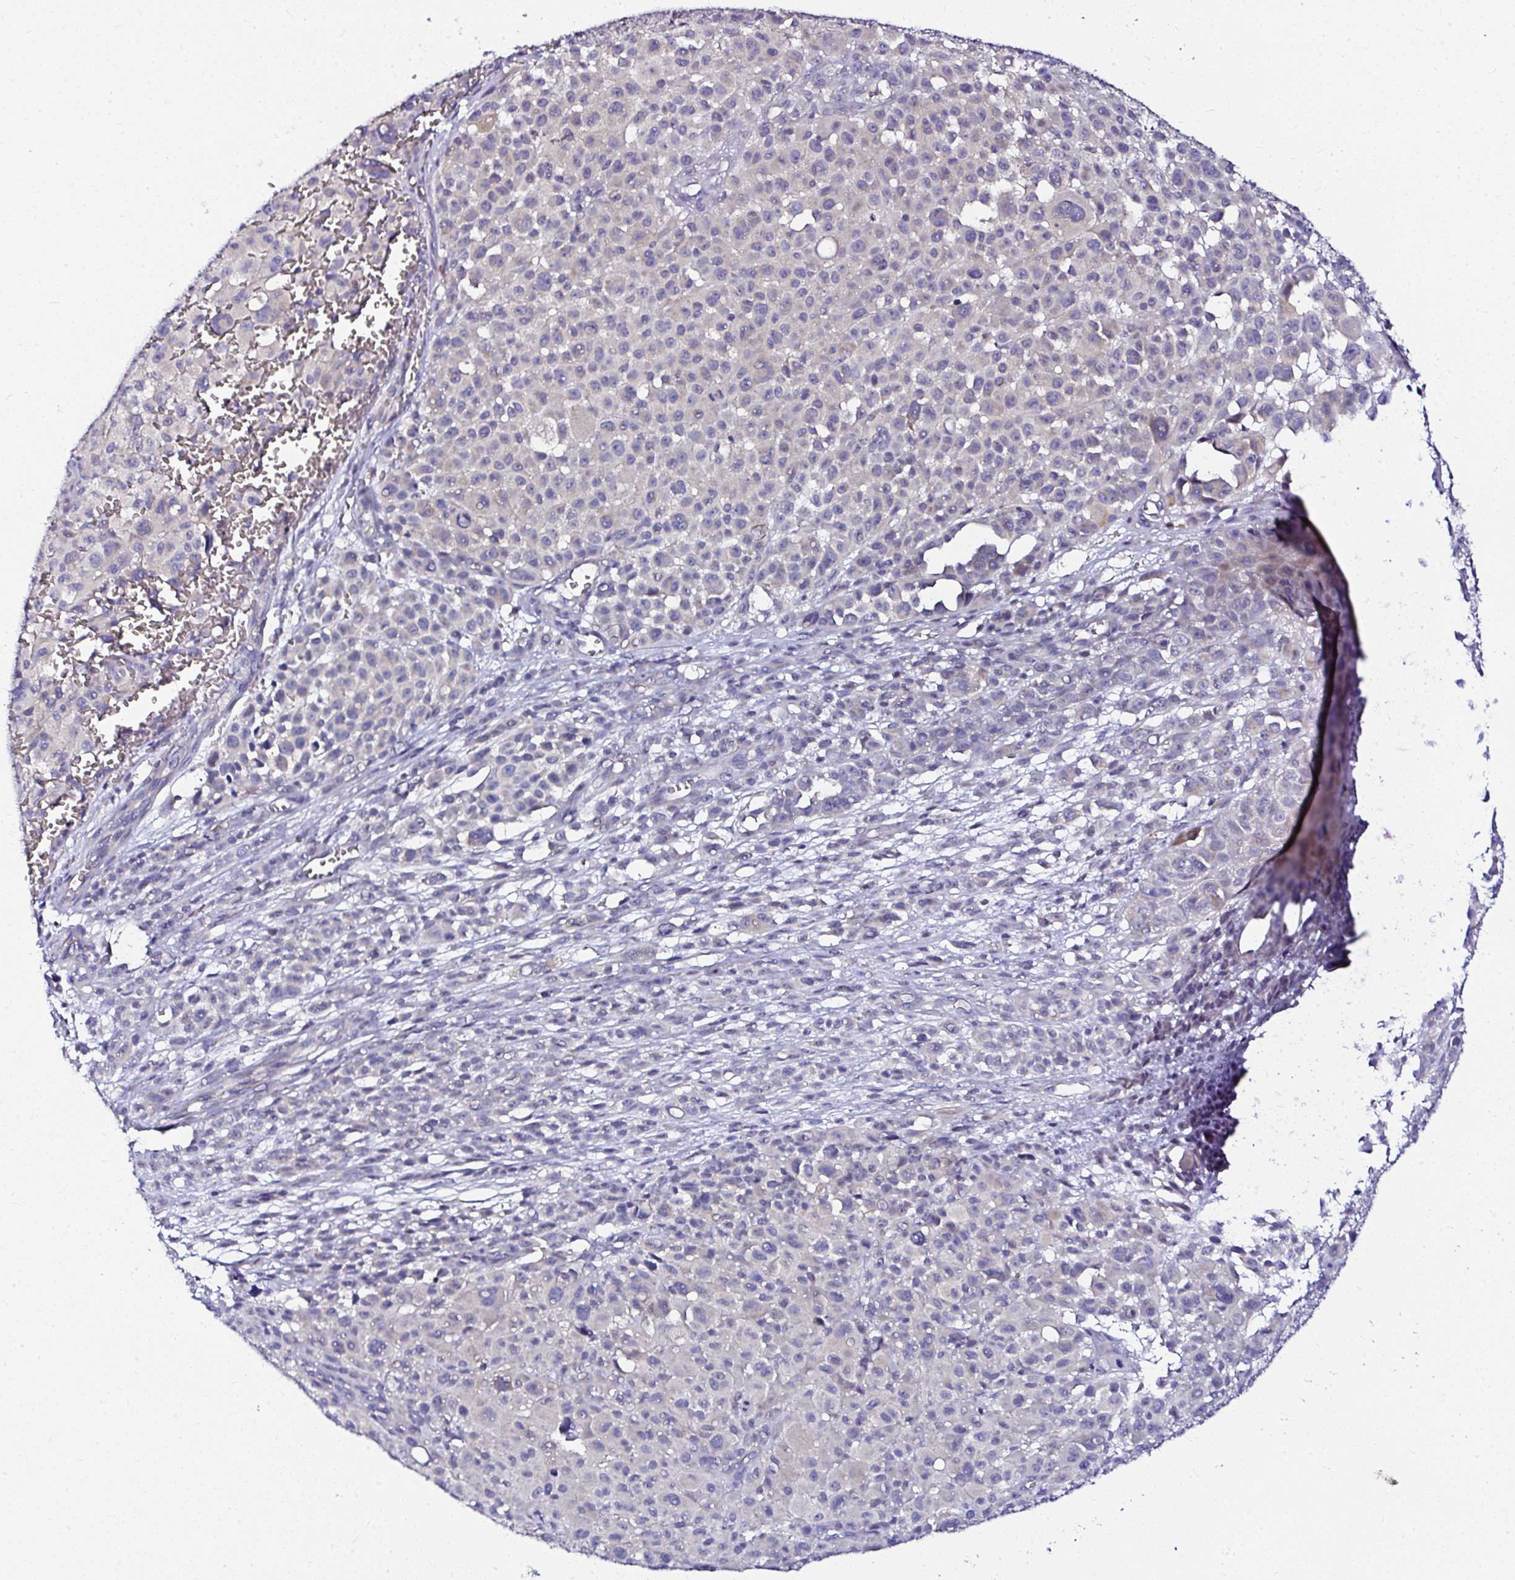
{"staining": {"intensity": "negative", "quantity": "none", "location": "none"}, "tissue": "melanoma", "cell_type": "Tumor cells", "image_type": "cancer", "snomed": [{"axis": "morphology", "description": "Malignant melanoma, NOS"}, {"axis": "topography", "description": "Skin"}], "caption": "An immunohistochemistry (IHC) image of melanoma is shown. There is no staining in tumor cells of melanoma.", "gene": "DEPDC5", "patient": {"sex": "female", "age": 74}}